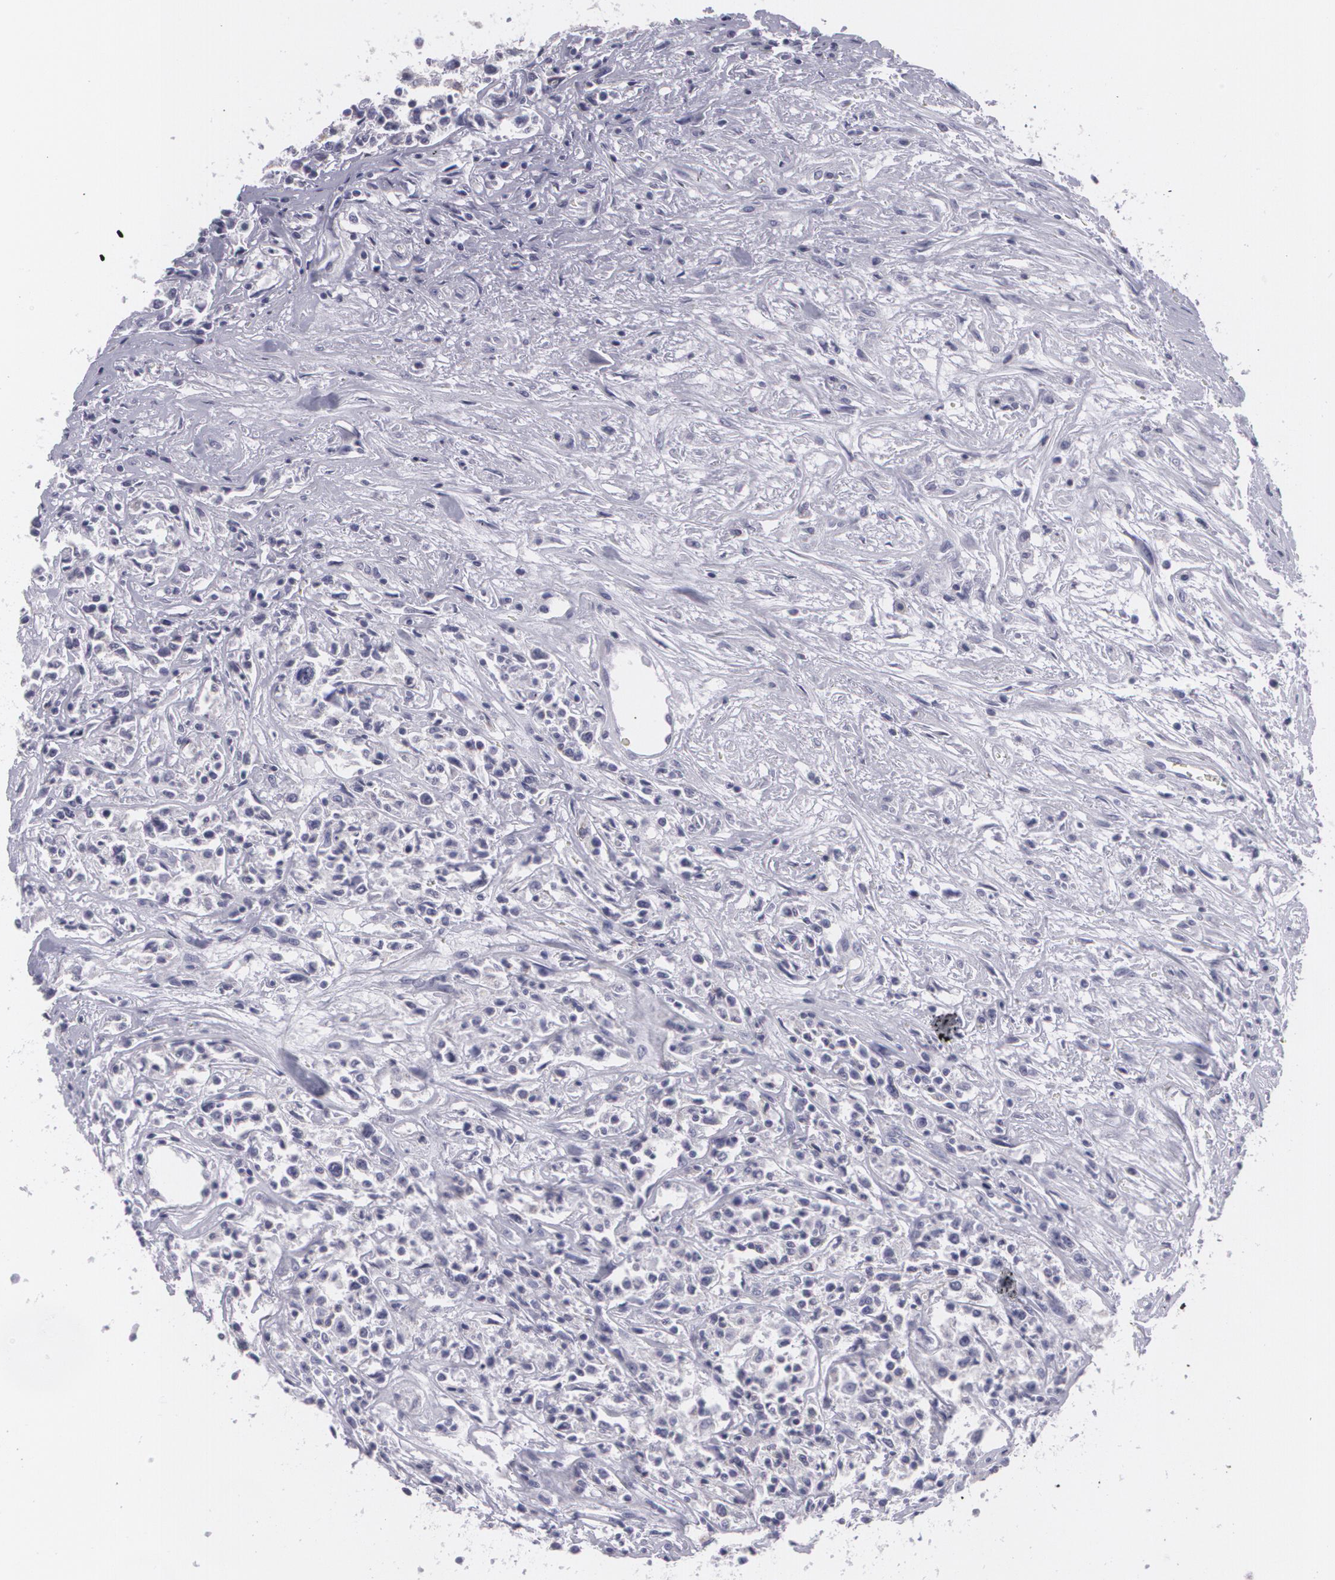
{"staining": {"intensity": "negative", "quantity": "none", "location": "none"}, "tissue": "lymphoma", "cell_type": "Tumor cells", "image_type": "cancer", "snomed": [{"axis": "morphology", "description": "Malignant lymphoma, non-Hodgkin's type, Low grade"}, {"axis": "topography", "description": "Small intestine"}], "caption": "This image is of low-grade malignant lymphoma, non-Hodgkin's type stained with immunohistochemistry (IHC) to label a protein in brown with the nuclei are counter-stained blue. There is no expression in tumor cells. (Brightfield microscopy of DAB (3,3'-diaminobenzidine) immunohistochemistry at high magnification).", "gene": "MAP2", "patient": {"sex": "female", "age": 59}}